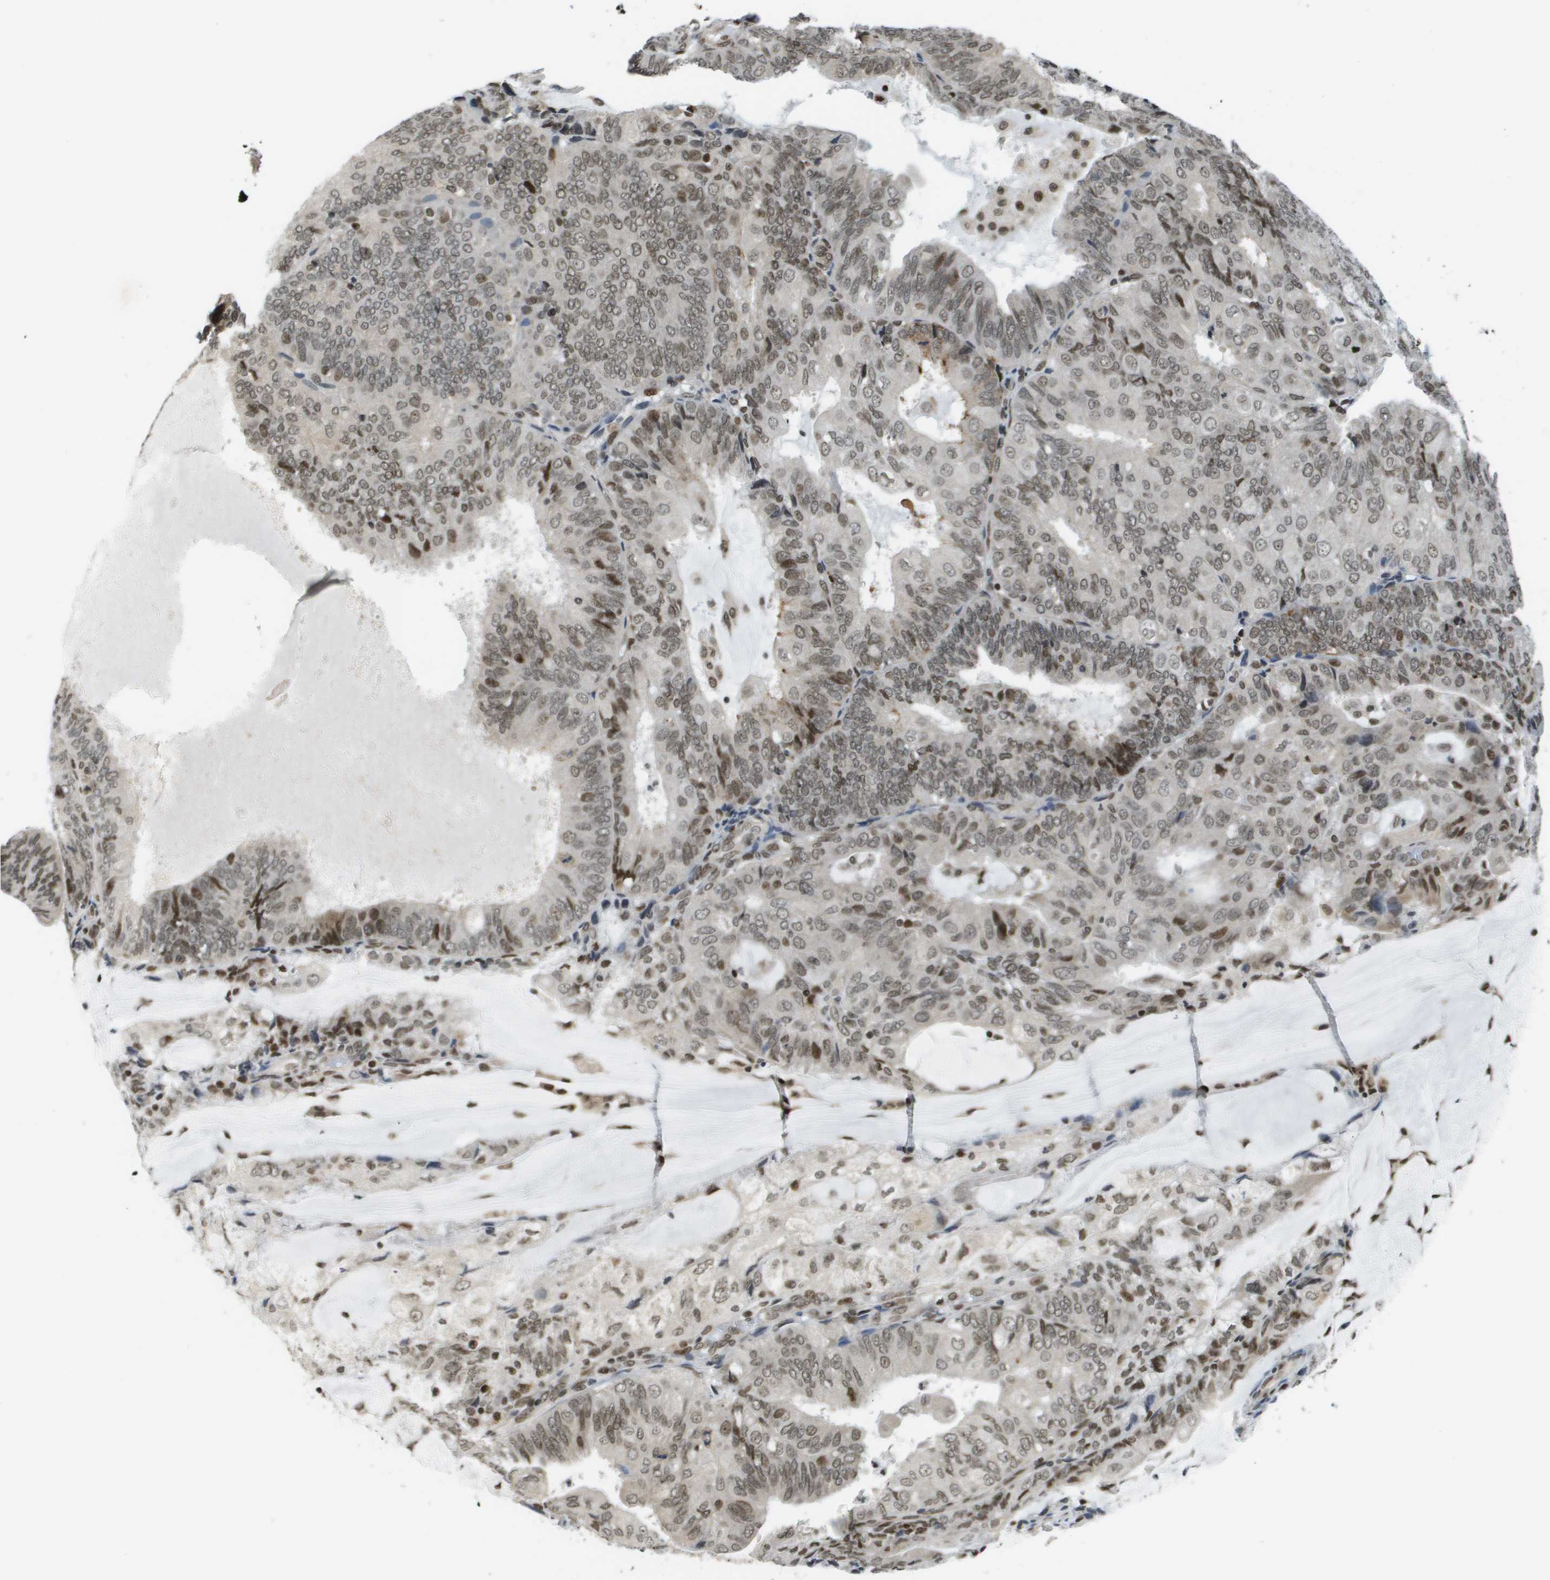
{"staining": {"intensity": "weak", "quantity": ">75%", "location": "nuclear"}, "tissue": "endometrial cancer", "cell_type": "Tumor cells", "image_type": "cancer", "snomed": [{"axis": "morphology", "description": "Adenocarcinoma, NOS"}, {"axis": "topography", "description": "Endometrium"}], "caption": "This is an image of immunohistochemistry staining of endometrial adenocarcinoma, which shows weak expression in the nuclear of tumor cells.", "gene": "RECQL4", "patient": {"sex": "female", "age": 81}}